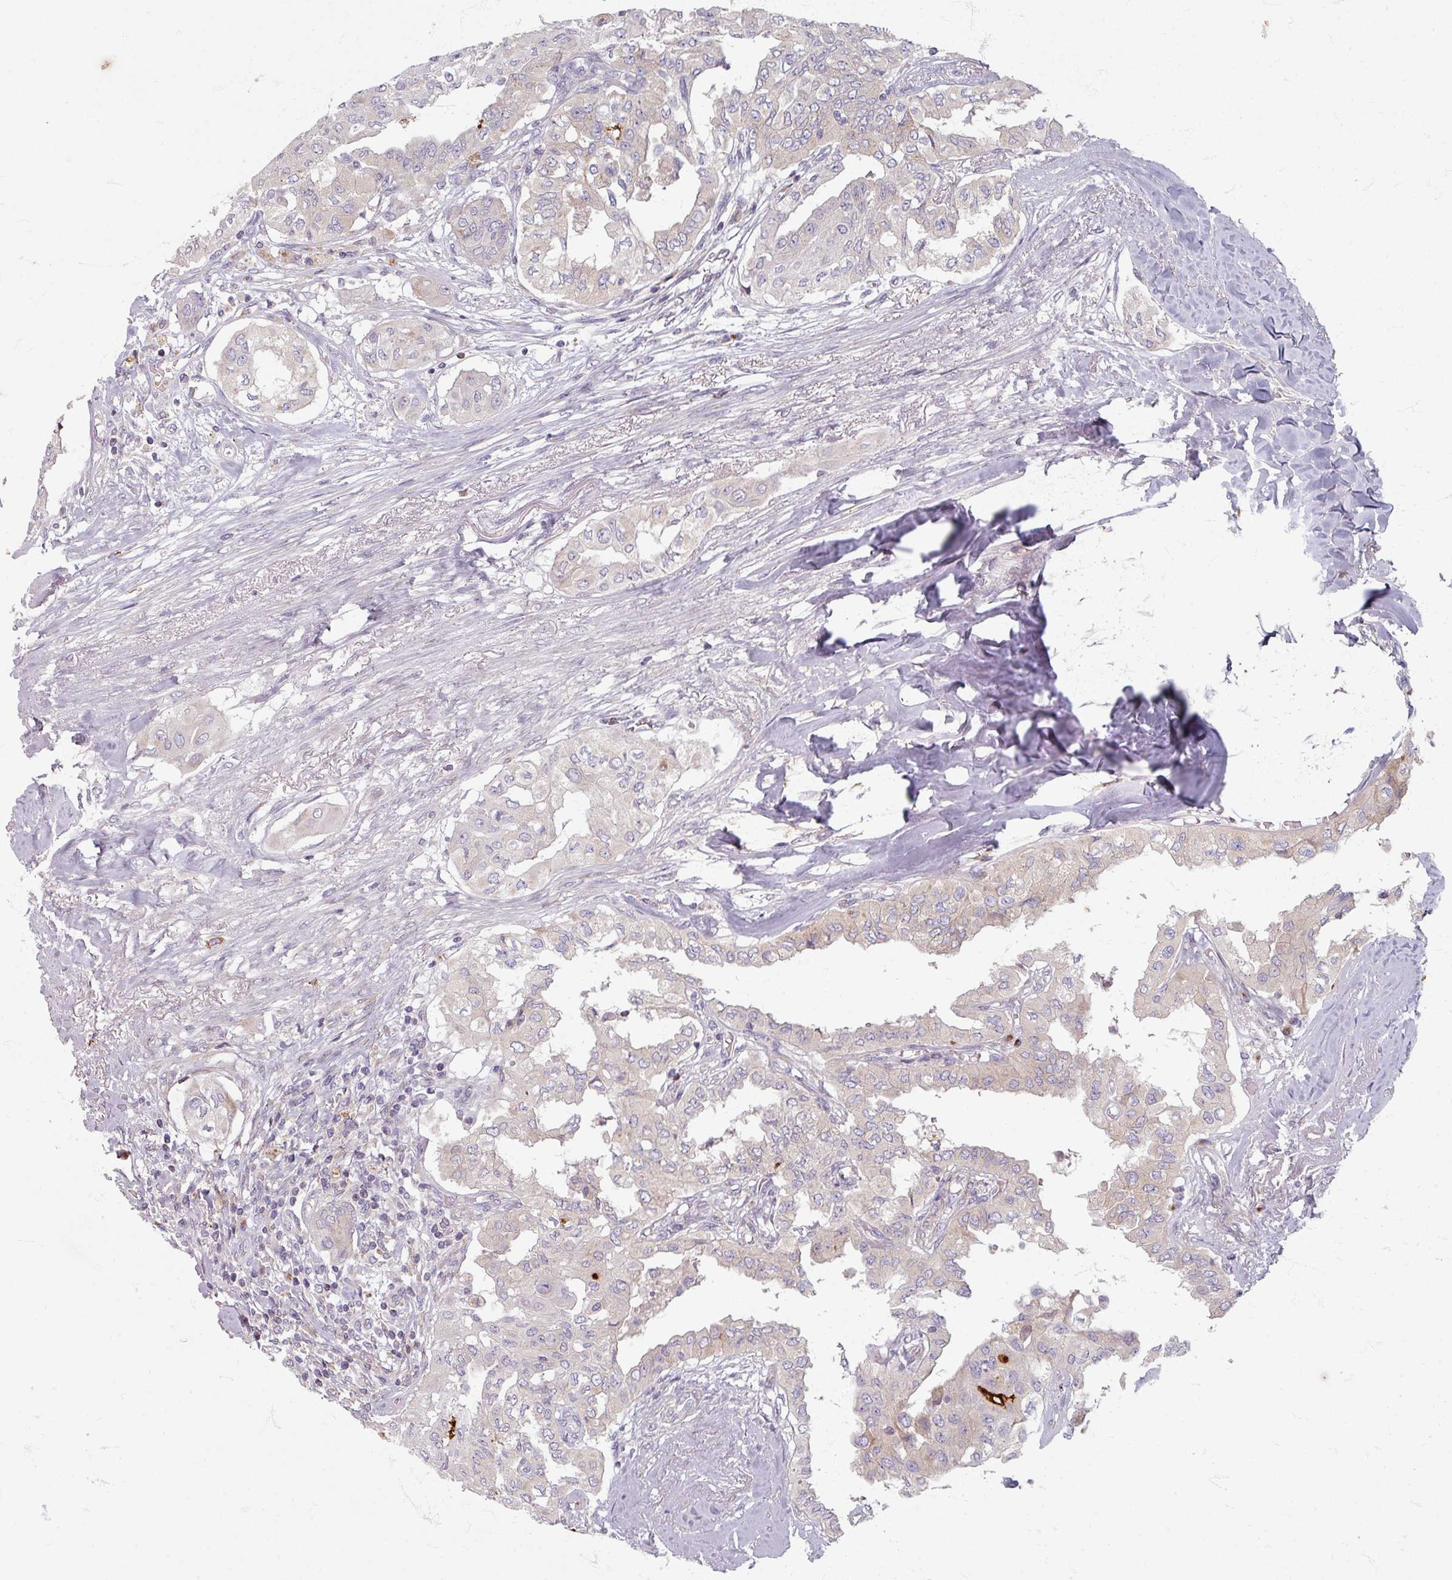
{"staining": {"intensity": "negative", "quantity": "none", "location": "none"}, "tissue": "thyroid cancer", "cell_type": "Tumor cells", "image_type": "cancer", "snomed": [{"axis": "morphology", "description": "Papillary adenocarcinoma, NOS"}, {"axis": "topography", "description": "Thyroid gland"}], "caption": "Protein analysis of thyroid cancer exhibits no significant expression in tumor cells.", "gene": "GABARAPL1", "patient": {"sex": "female", "age": 59}}